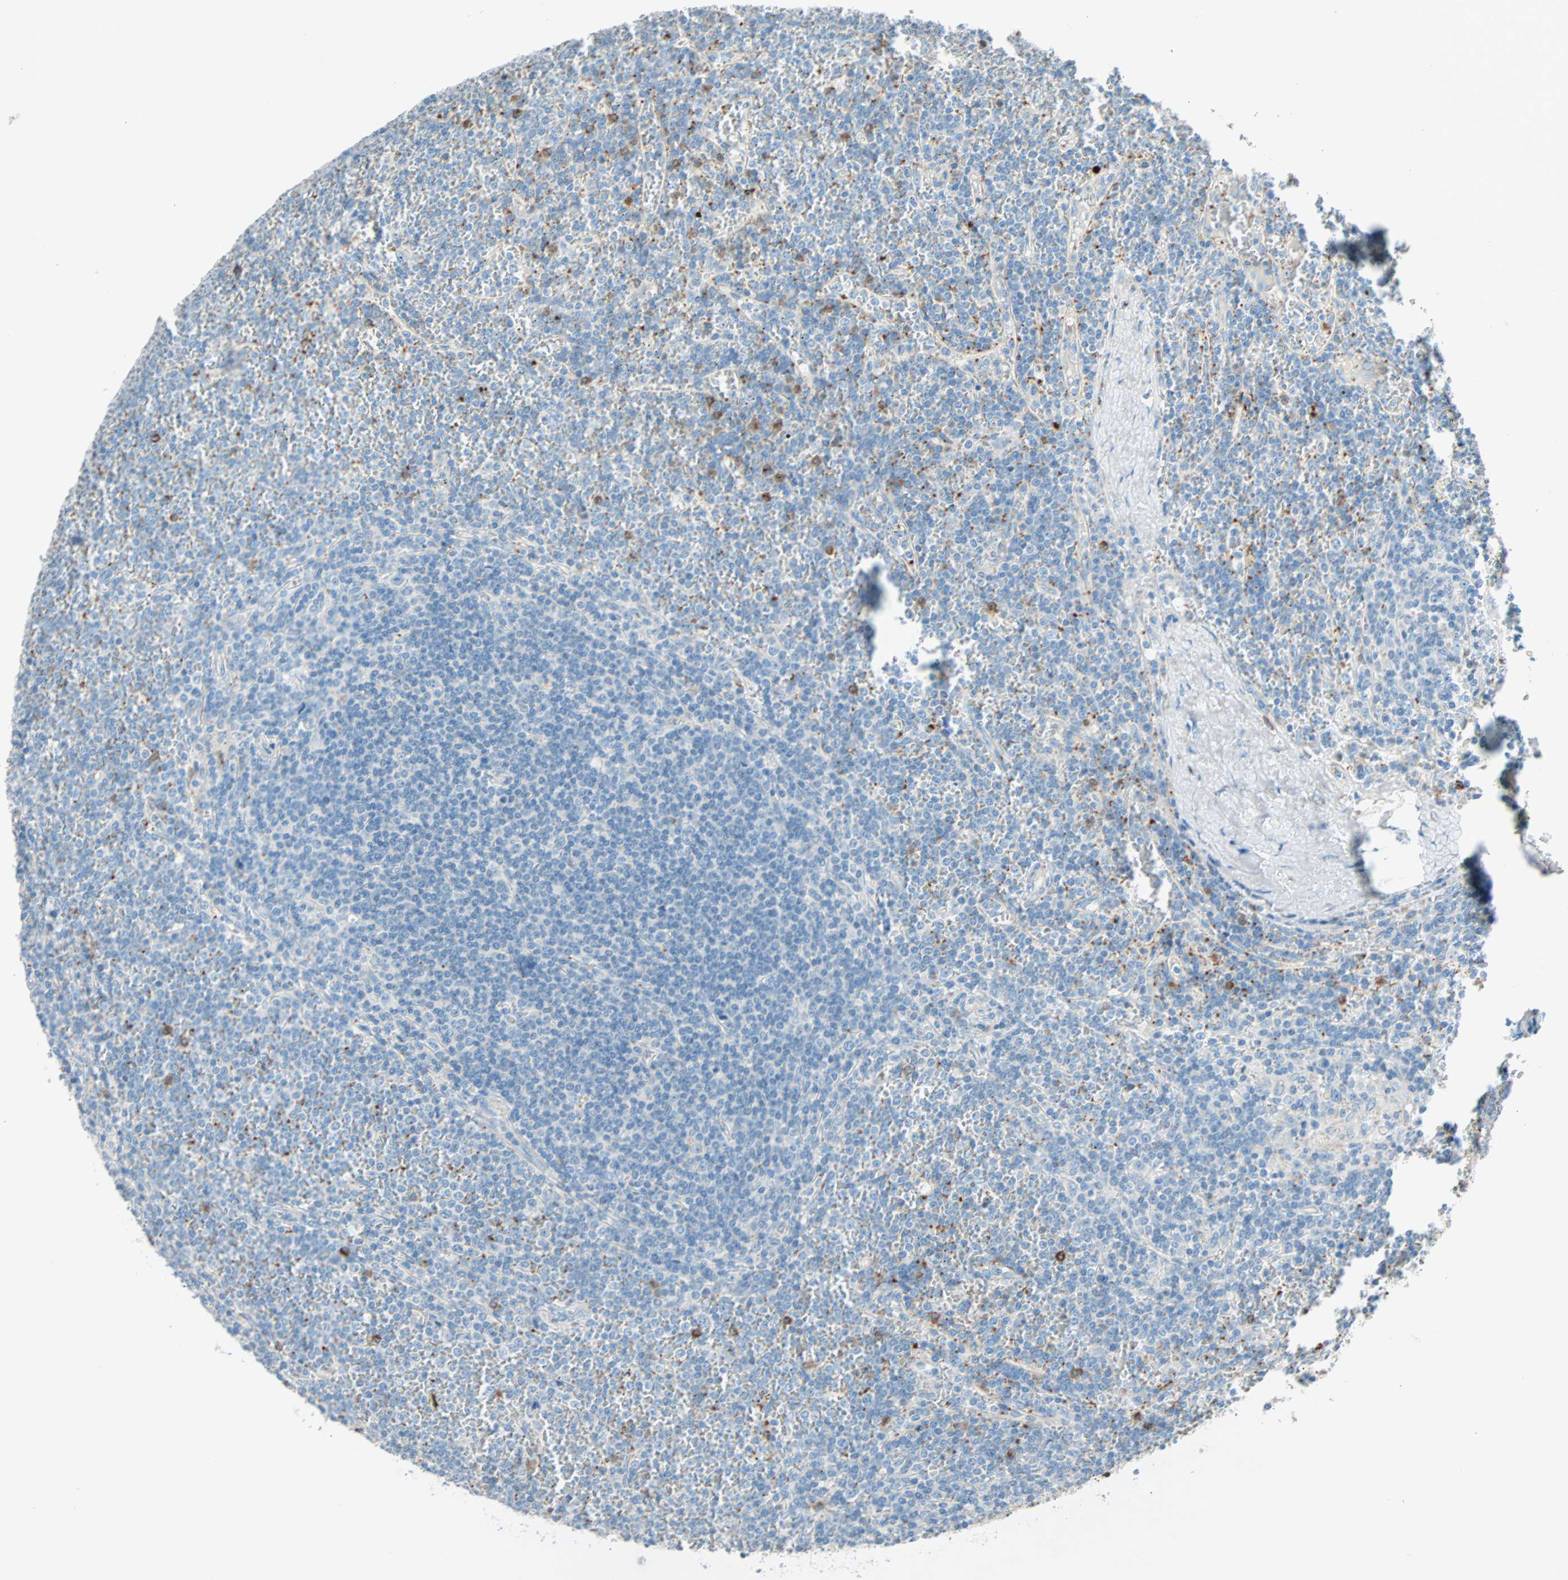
{"staining": {"intensity": "moderate", "quantity": "25%-75%", "location": "cytoplasmic/membranous"}, "tissue": "lymphoma", "cell_type": "Tumor cells", "image_type": "cancer", "snomed": [{"axis": "morphology", "description": "Malignant lymphoma, non-Hodgkin's type, Low grade"}, {"axis": "topography", "description": "Spleen"}], "caption": "This is a micrograph of immunohistochemistry (IHC) staining of low-grade malignant lymphoma, non-Hodgkin's type, which shows moderate positivity in the cytoplasmic/membranous of tumor cells.", "gene": "LY6G6F", "patient": {"sex": "female", "age": 19}}